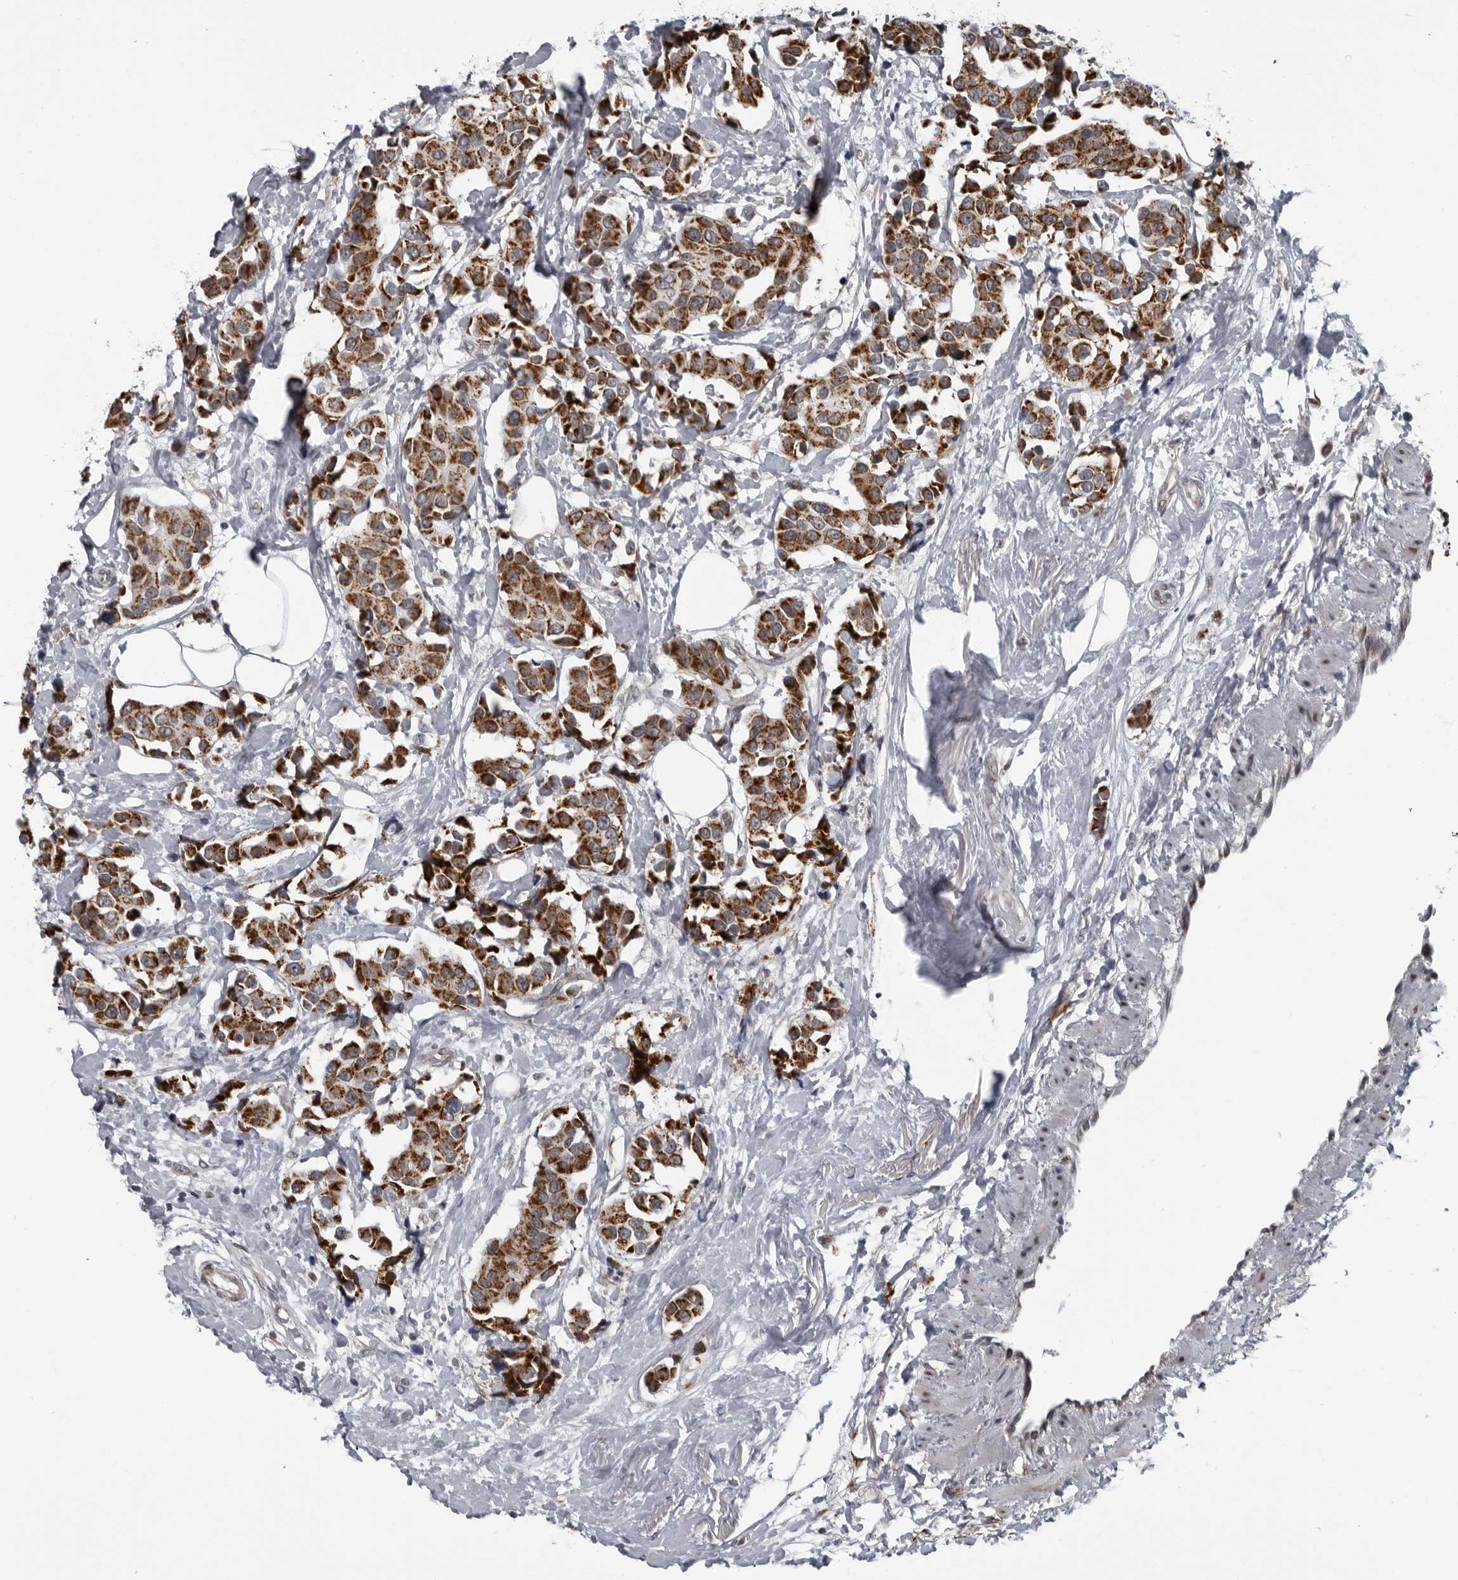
{"staining": {"intensity": "strong", "quantity": ">75%", "location": "cytoplasmic/membranous"}, "tissue": "breast cancer", "cell_type": "Tumor cells", "image_type": "cancer", "snomed": [{"axis": "morphology", "description": "Normal tissue, NOS"}, {"axis": "morphology", "description": "Duct carcinoma"}, {"axis": "topography", "description": "Breast"}], "caption": "Tumor cells demonstrate strong cytoplasmic/membranous expression in approximately >75% of cells in breast intraductal carcinoma. The staining was performed using DAB (3,3'-diaminobenzidine) to visualize the protein expression in brown, while the nuclei were stained in blue with hematoxylin (Magnification: 20x).", "gene": "RTCA", "patient": {"sex": "female", "age": 39}}